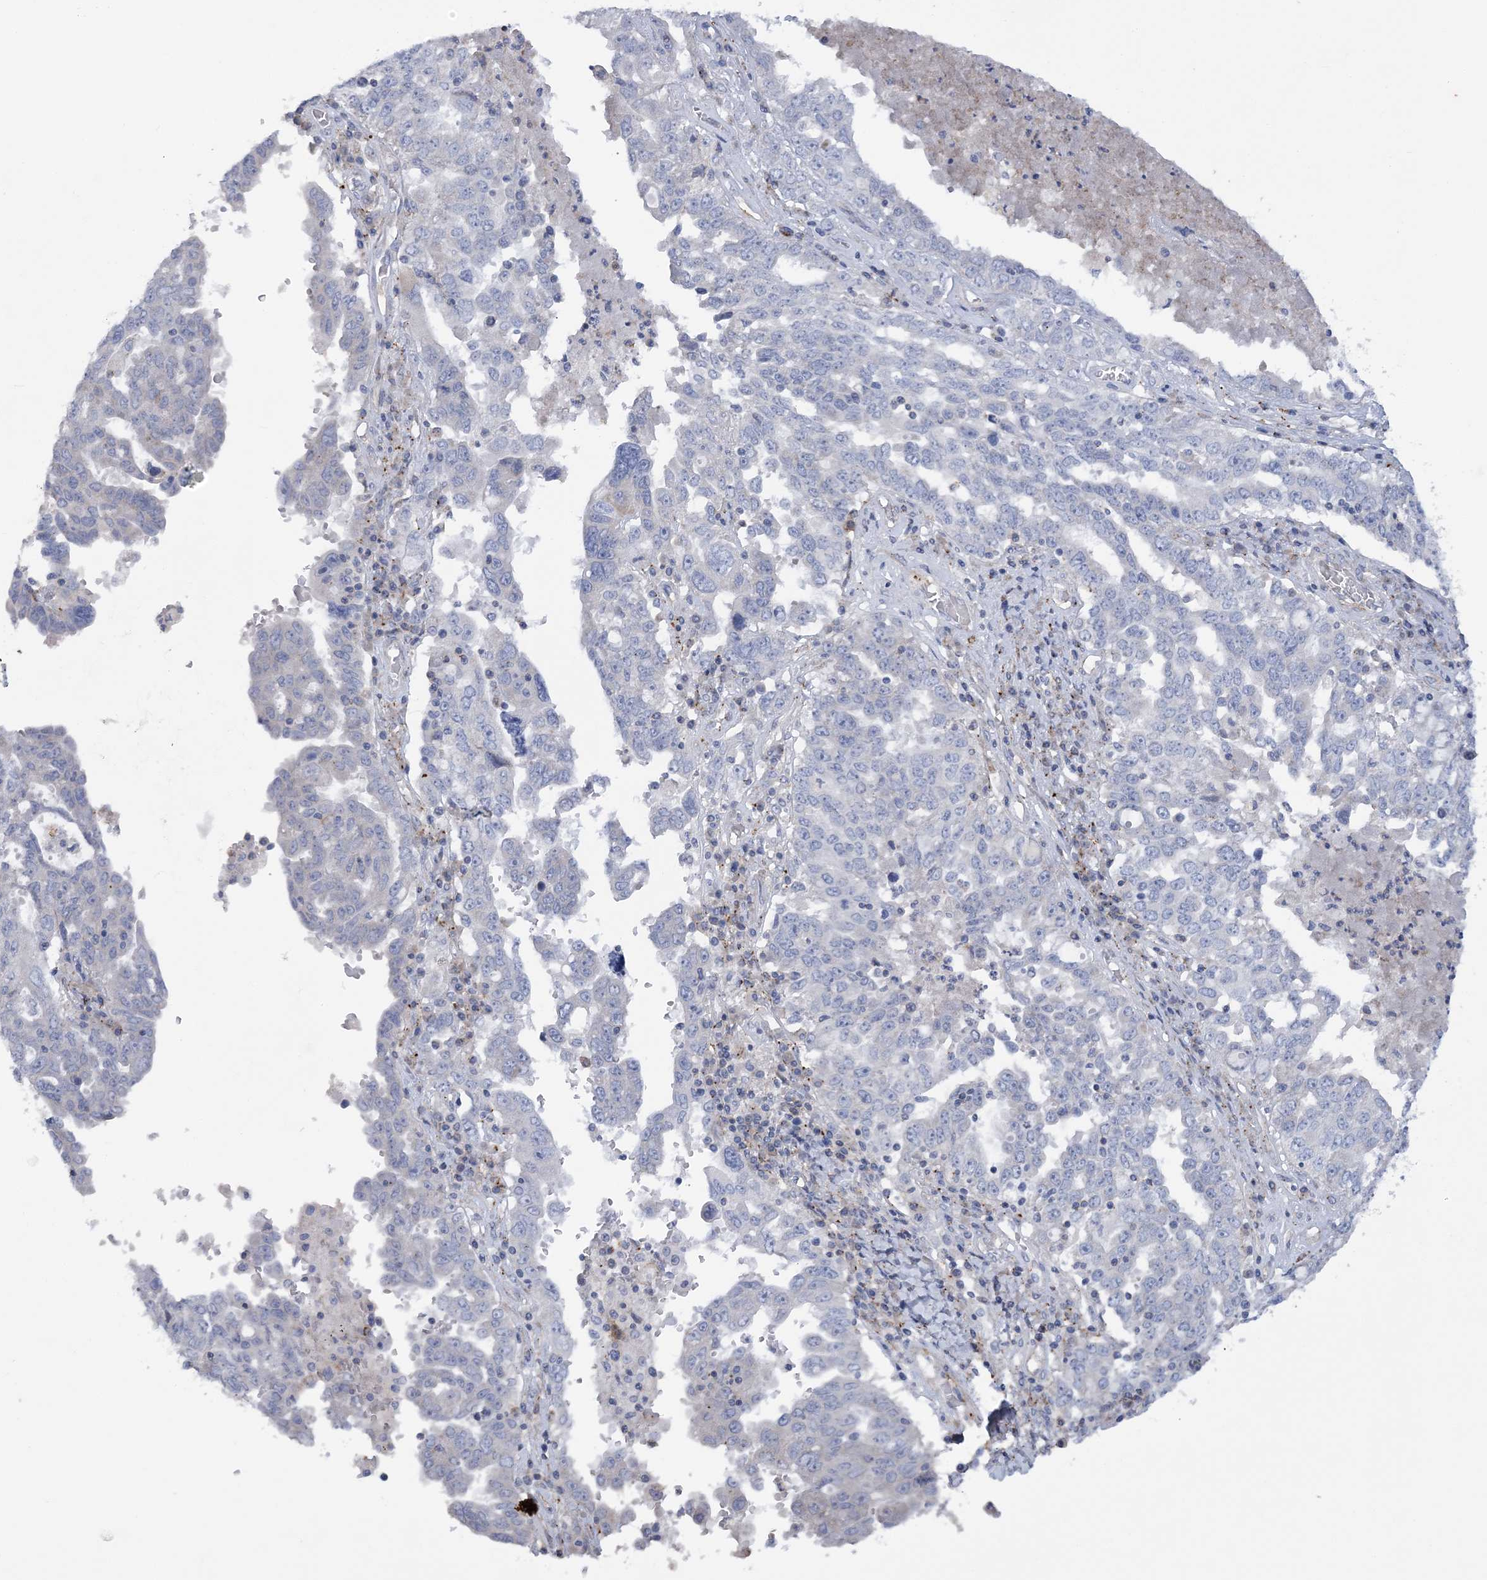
{"staining": {"intensity": "negative", "quantity": "none", "location": "none"}, "tissue": "ovarian cancer", "cell_type": "Tumor cells", "image_type": "cancer", "snomed": [{"axis": "morphology", "description": "Carcinoma, endometroid"}, {"axis": "topography", "description": "Ovary"}], "caption": "Ovarian cancer (endometroid carcinoma) was stained to show a protein in brown. There is no significant expression in tumor cells. (DAB immunohistochemistry (IHC), high magnification).", "gene": "ARSJ", "patient": {"sex": "female", "age": 62}}